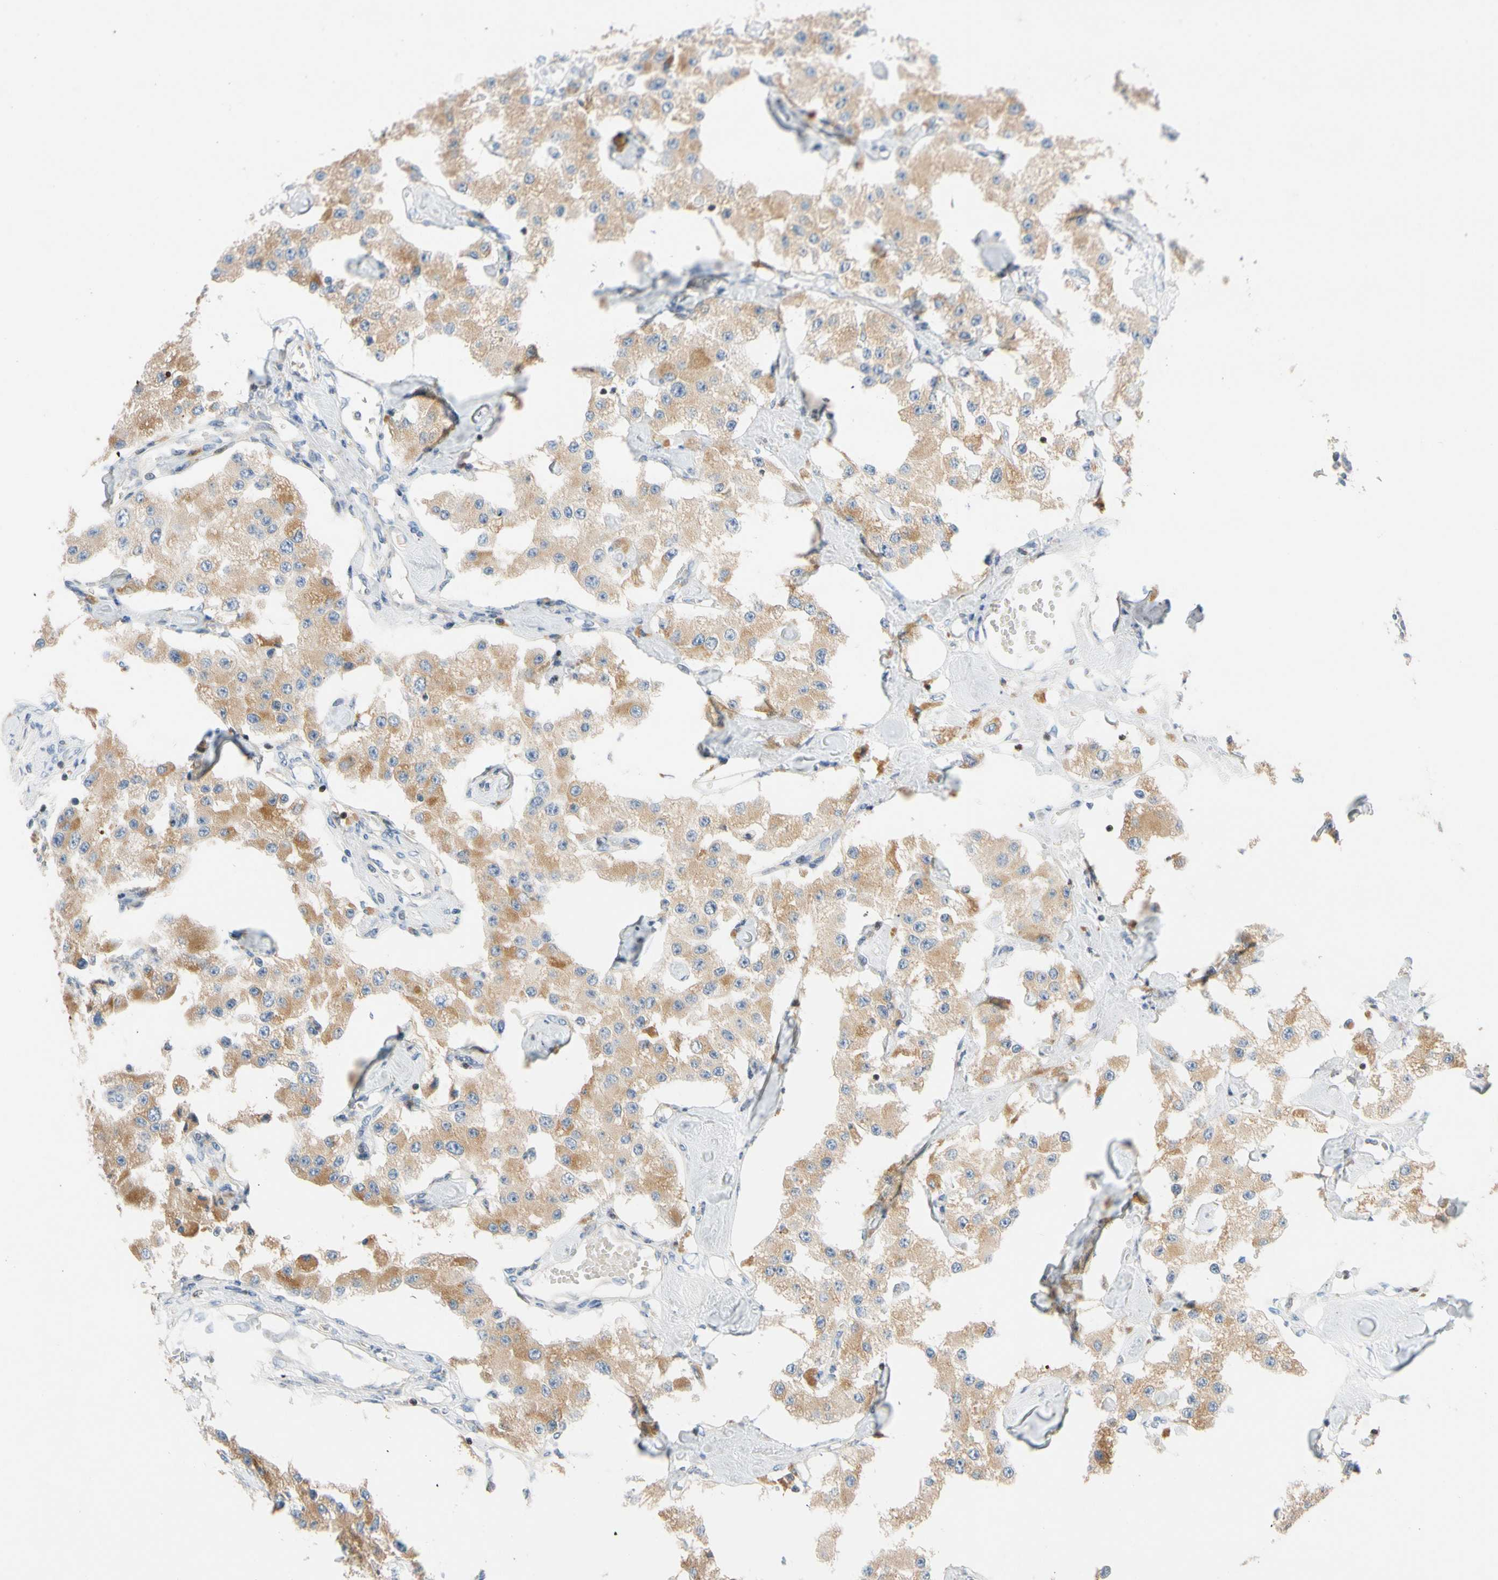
{"staining": {"intensity": "moderate", "quantity": ">75%", "location": "cytoplasmic/membranous"}, "tissue": "carcinoid", "cell_type": "Tumor cells", "image_type": "cancer", "snomed": [{"axis": "morphology", "description": "Carcinoid, malignant, NOS"}, {"axis": "topography", "description": "Pancreas"}], "caption": "Carcinoid stained with a brown dye exhibits moderate cytoplasmic/membranous positive positivity in approximately >75% of tumor cells.", "gene": "SP140", "patient": {"sex": "male", "age": 41}}